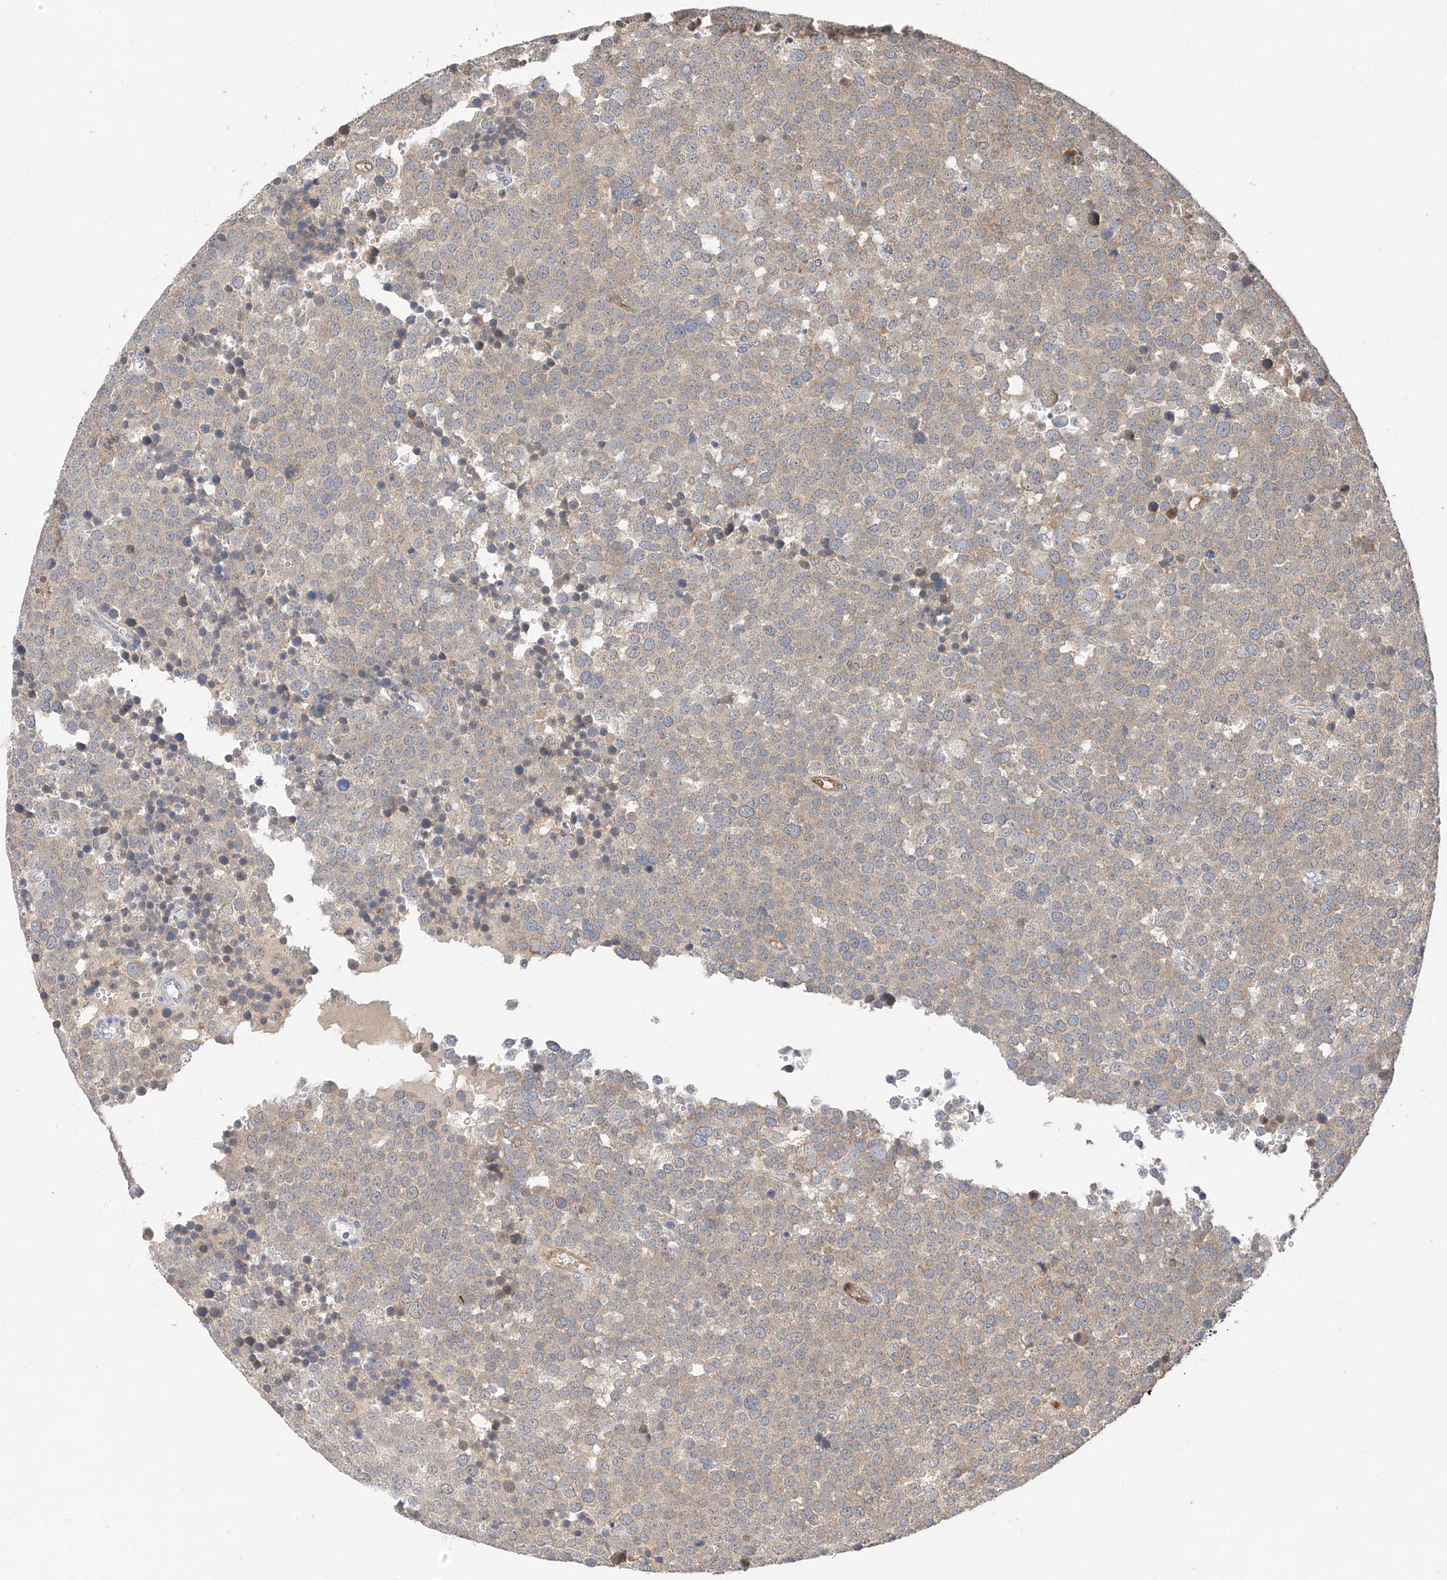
{"staining": {"intensity": "weak", "quantity": "25%-75%", "location": "cytoplasmic/membranous"}, "tissue": "testis cancer", "cell_type": "Tumor cells", "image_type": "cancer", "snomed": [{"axis": "morphology", "description": "Seminoma, NOS"}, {"axis": "topography", "description": "Testis"}], "caption": "Tumor cells show low levels of weak cytoplasmic/membranous positivity in about 25%-75% of cells in testis cancer (seminoma). Immunohistochemistry stains the protein of interest in brown and the nuclei are stained blue.", "gene": "PPA2", "patient": {"sex": "male", "age": 71}}